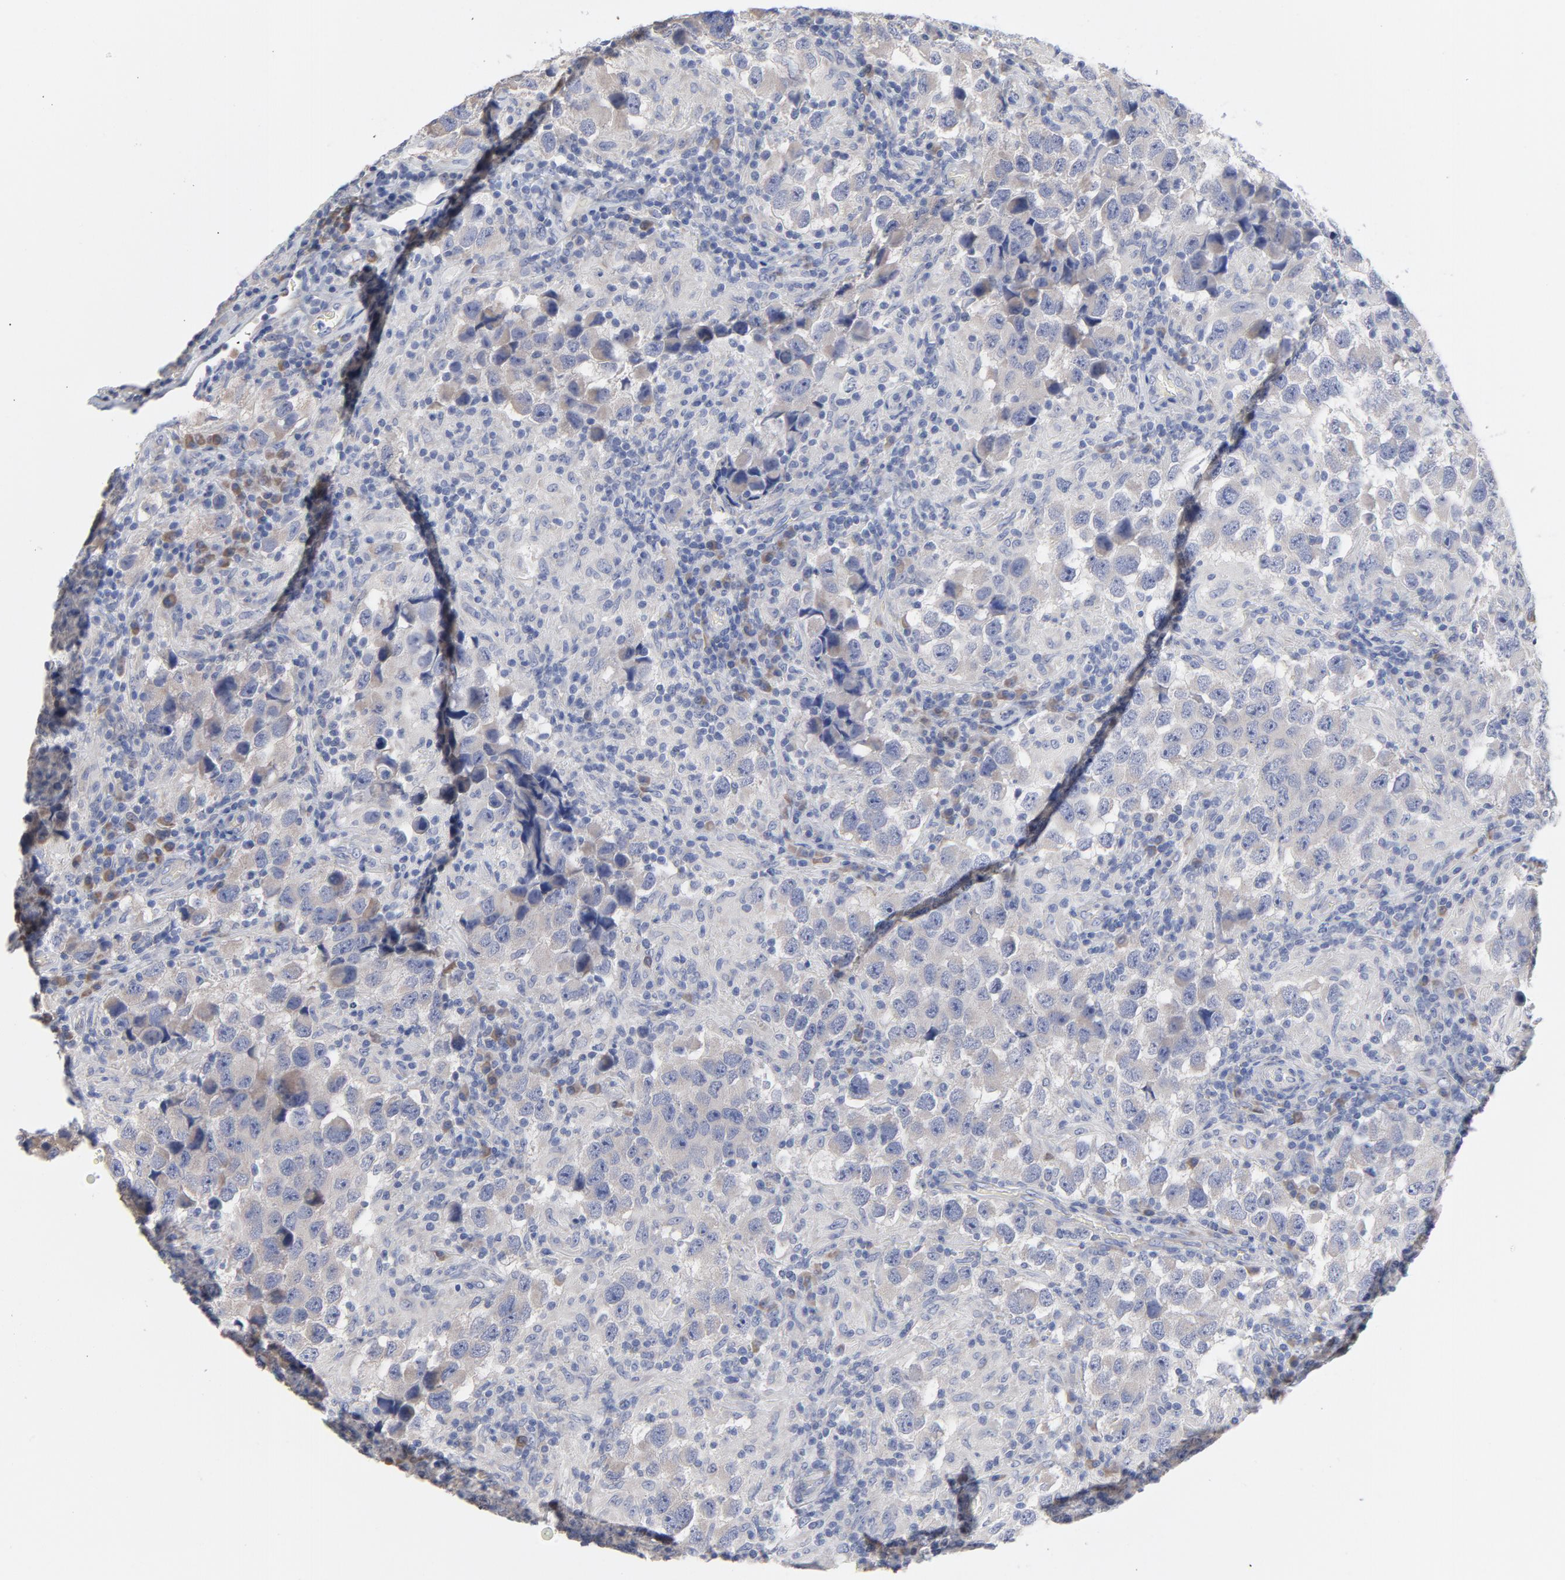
{"staining": {"intensity": "weak", "quantity": "25%-75%", "location": "cytoplasmic/membranous"}, "tissue": "testis cancer", "cell_type": "Tumor cells", "image_type": "cancer", "snomed": [{"axis": "morphology", "description": "Carcinoma, Embryonal, NOS"}, {"axis": "topography", "description": "Testis"}], "caption": "Immunohistochemistry (IHC) of human testis cancer shows low levels of weak cytoplasmic/membranous expression in about 25%-75% of tumor cells. (DAB (3,3'-diaminobenzidine) = brown stain, brightfield microscopy at high magnification).", "gene": "CPE", "patient": {"sex": "male", "age": 21}}